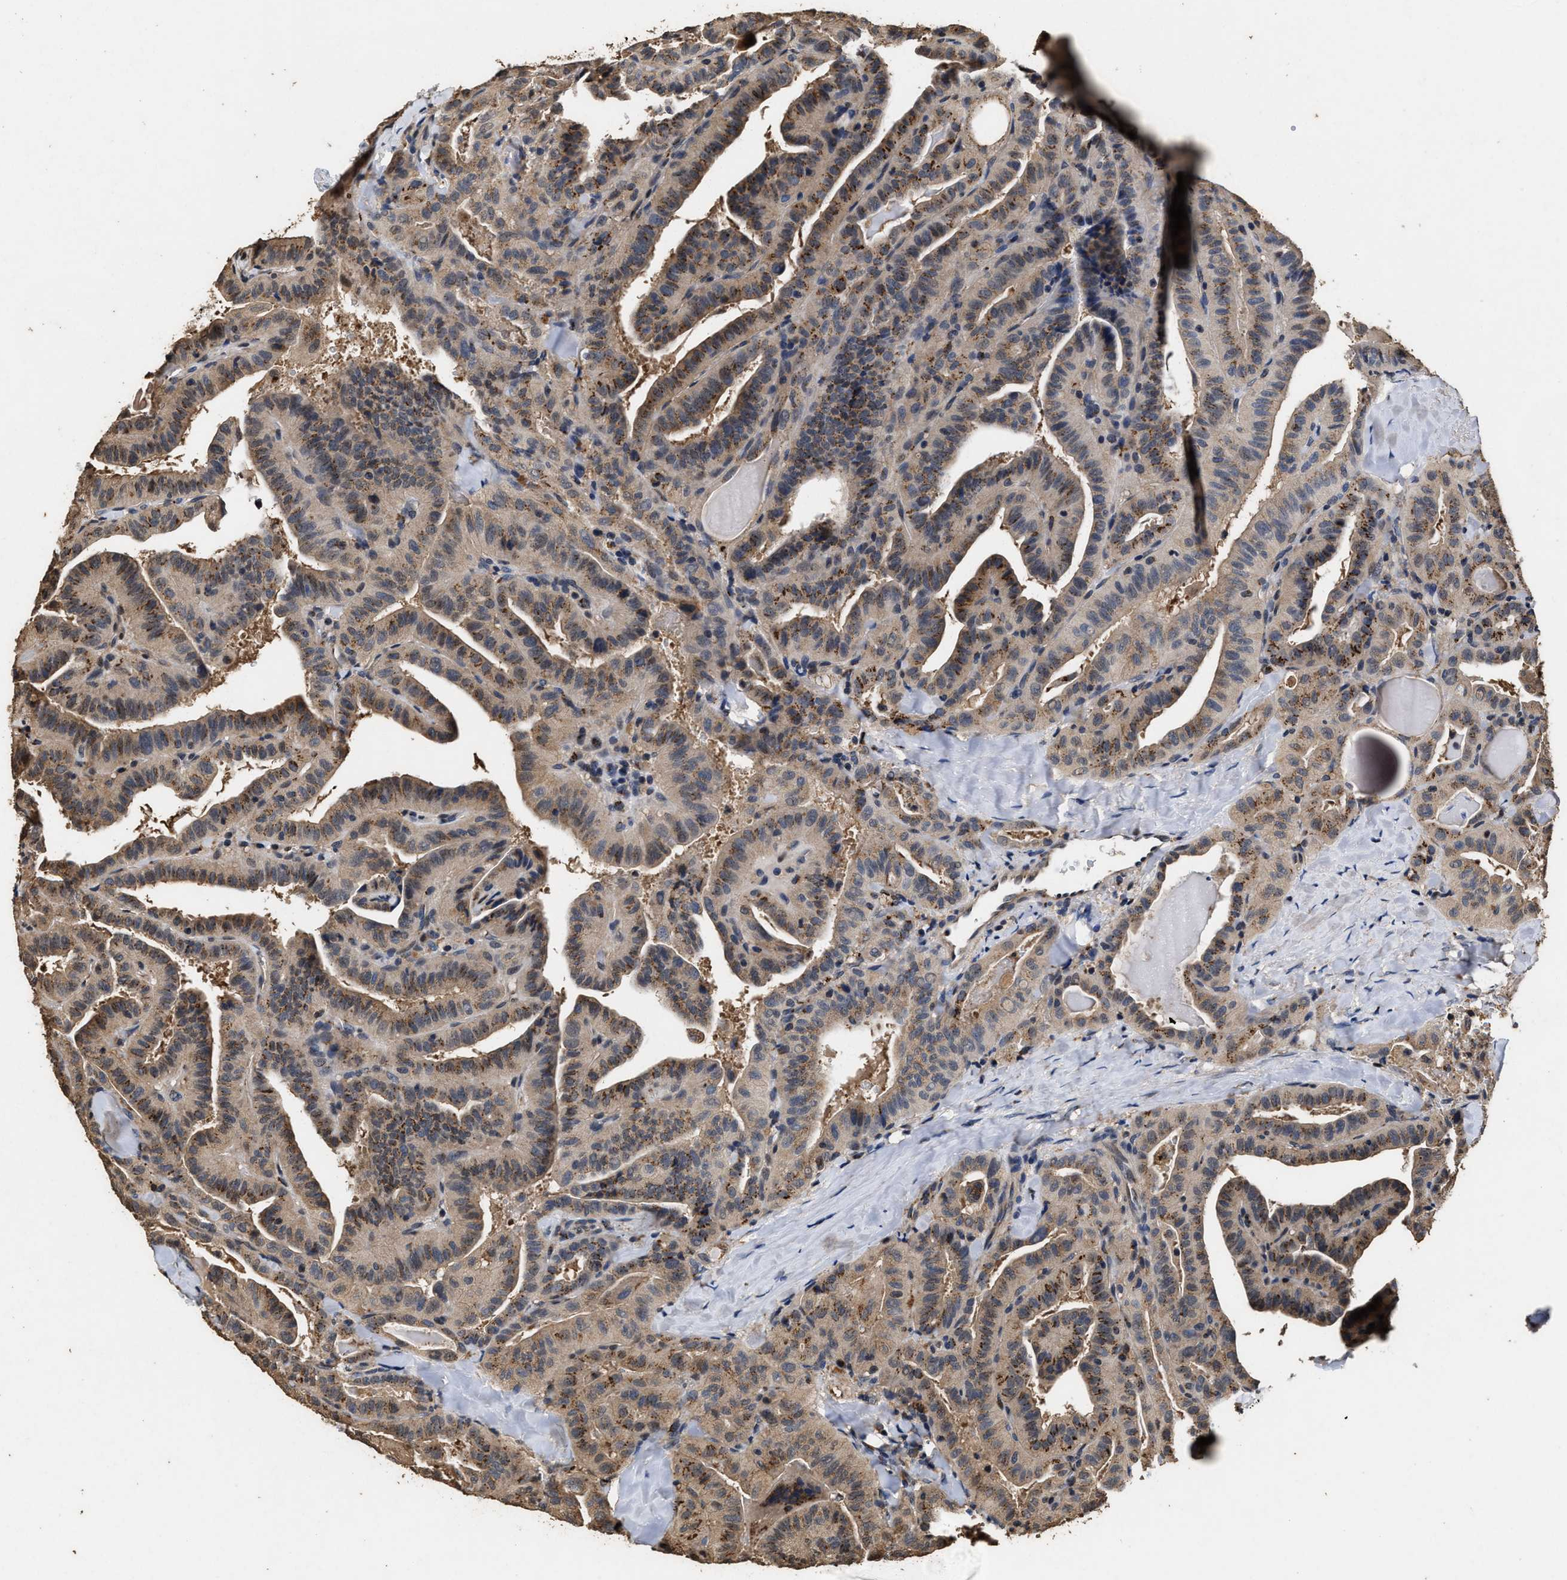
{"staining": {"intensity": "moderate", "quantity": ">75%", "location": "cytoplasmic/membranous"}, "tissue": "thyroid cancer", "cell_type": "Tumor cells", "image_type": "cancer", "snomed": [{"axis": "morphology", "description": "Papillary adenocarcinoma, NOS"}, {"axis": "topography", "description": "Thyroid gland"}], "caption": "IHC micrograph of neoplastic tissue: human thyroid cancer (papillary adenocarcinoma) stained using immunohistochemistry shows medium levels of moderate protein expression localized specifically in the cytoplasmic/membranous of tumor cells, appearing as a cytoplasmic/membranous brown color.", "gene": "TPST2", "patient": {"sex": "male", "age": 77}}